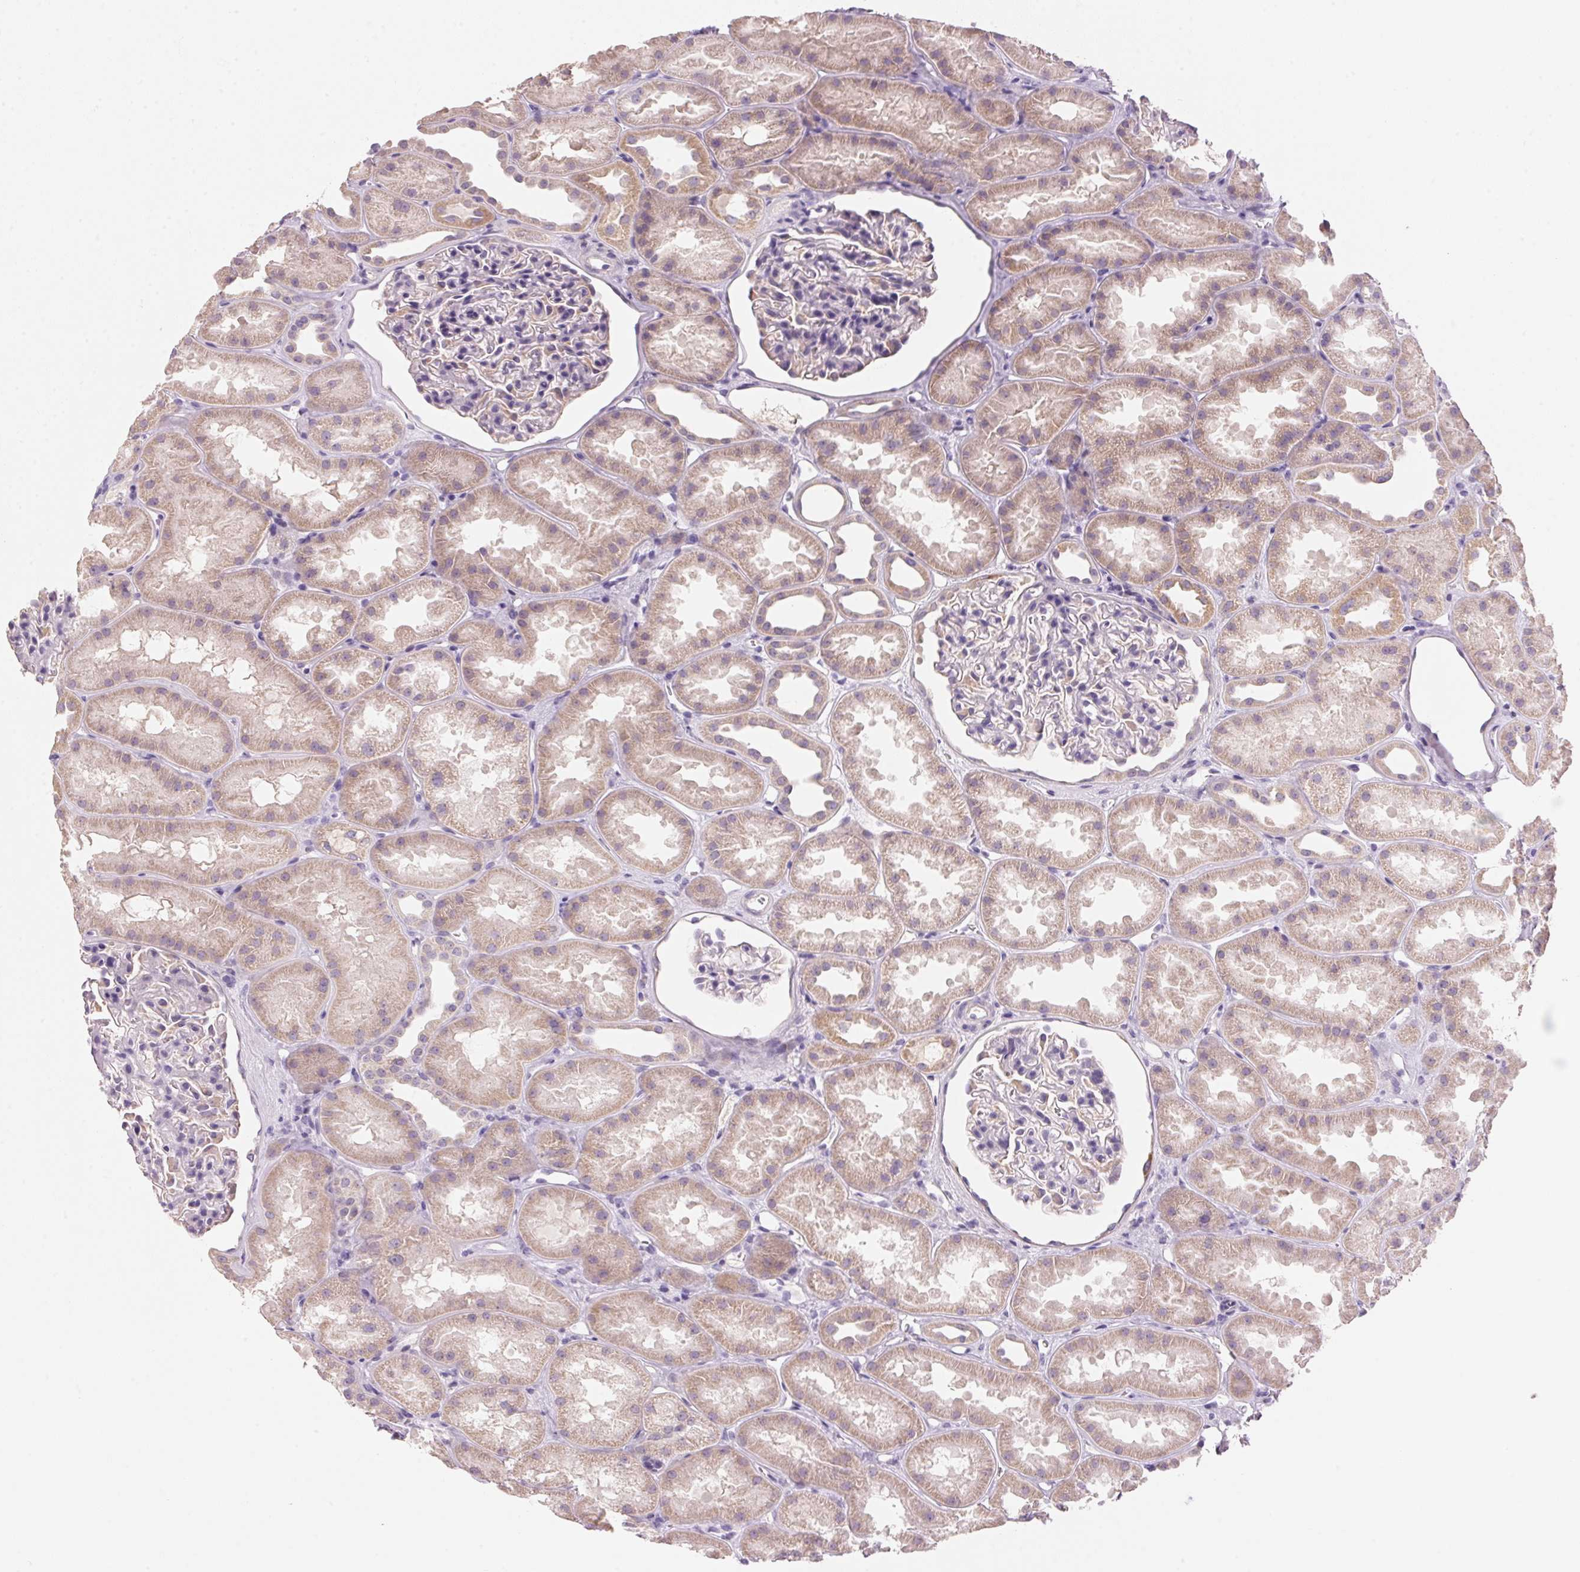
{"staining": {"intensity": "negative", "quantity": "none", "location": "none"}, "tissue": "kidney", "cell_type": "Cells in glomeruli", "image_type": "normal", "snomed": [{"axis": "morphology", "description": "Normal tissue, NOS"}, {"axis": "topography", "description": "Kidney"}], "caption": "An image of kidney stained for a protein exhibits no brown staining in cells in glomeruli.", "gene": "CYP11B1", "patient": {"sex": "male", "age": 61}}